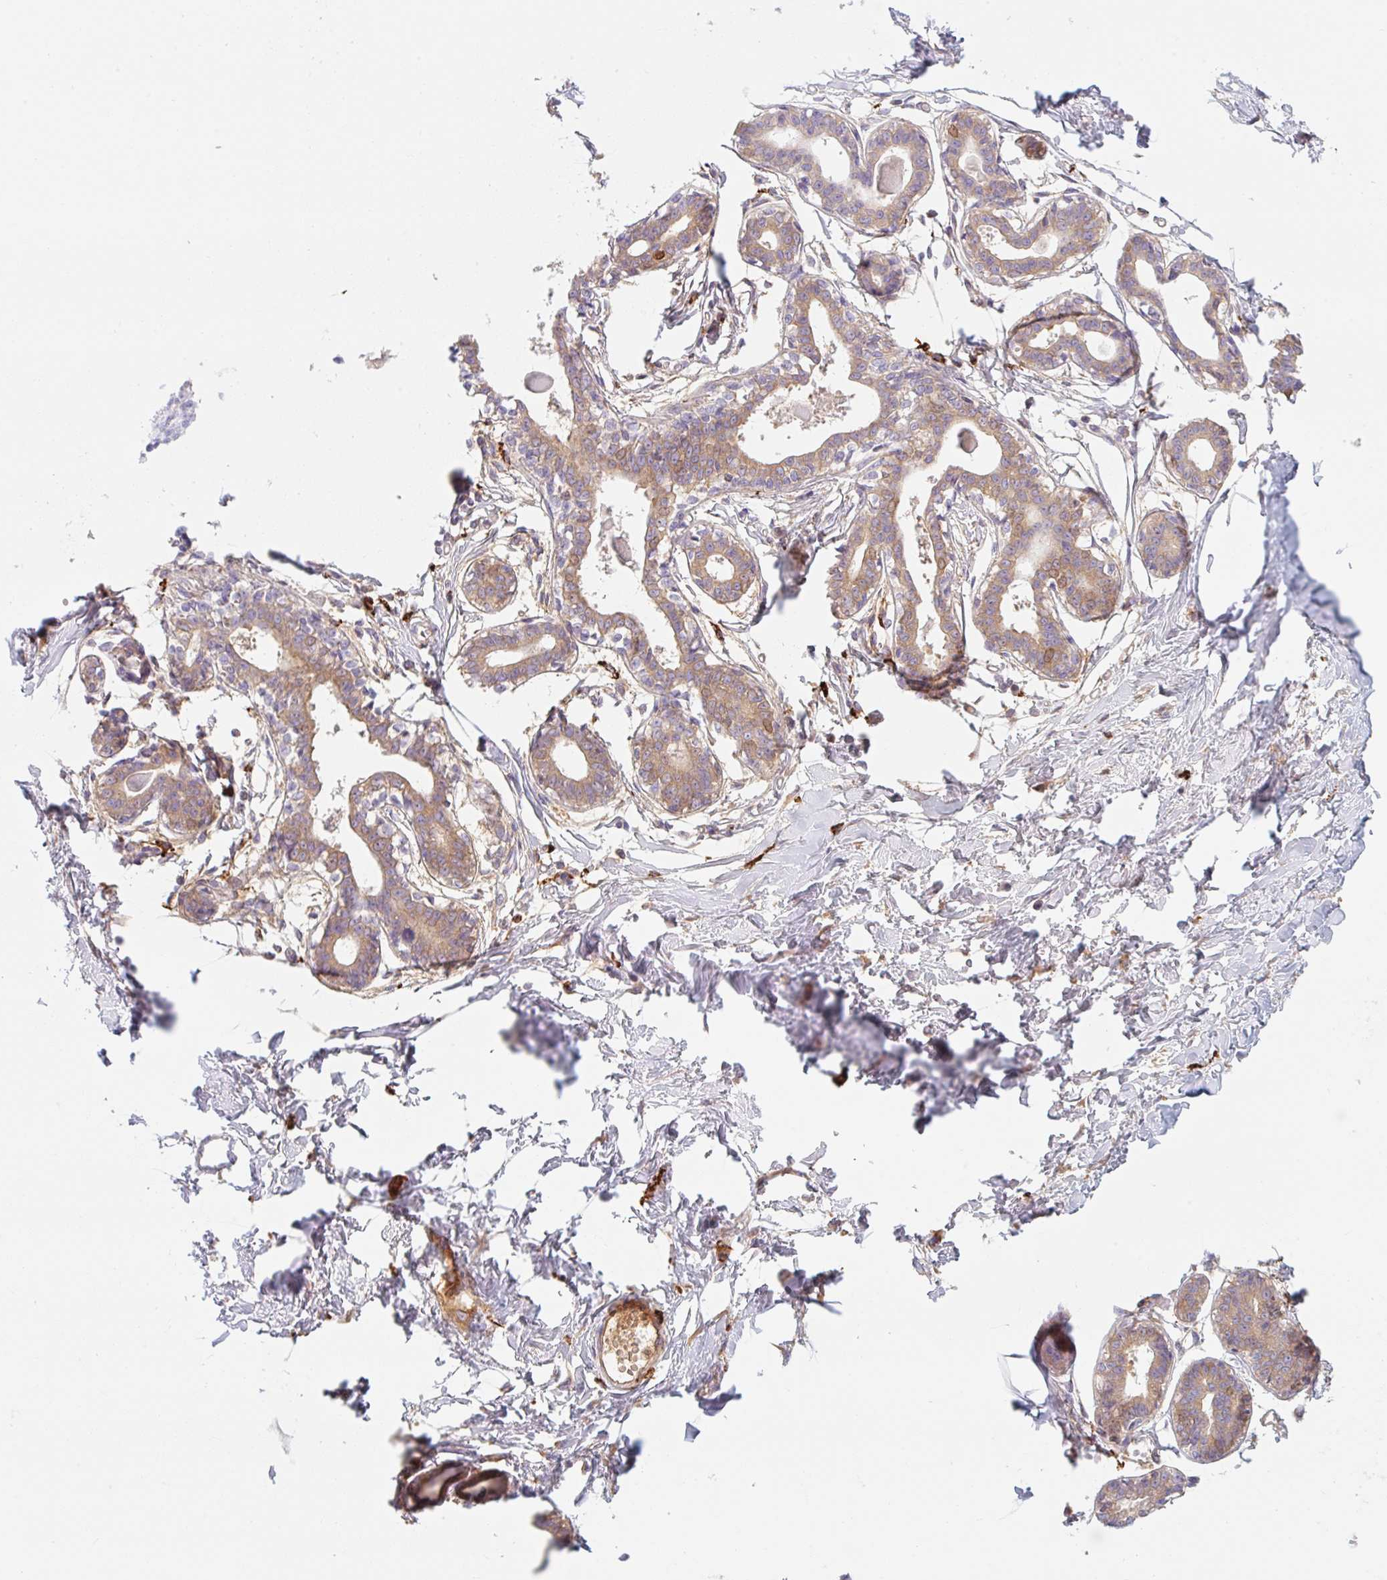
{"staining": {"intensity": "negative", "quantity": "none", "location": "none"}, "tissue": "breast", "cell_type": "Adipocytes", "image_type": "normal", "snomed": [{"axis": "morphology", "description": "Normal tissue, NOS"}, {"axis": "topography", "description": "Breast"}], "caption": "Immunohistochemical staining of benign human breast demonstrates no significant staining in adipocytes.", "gene": "LYVE1", "patient": {"sex": "female", "age": 45}}